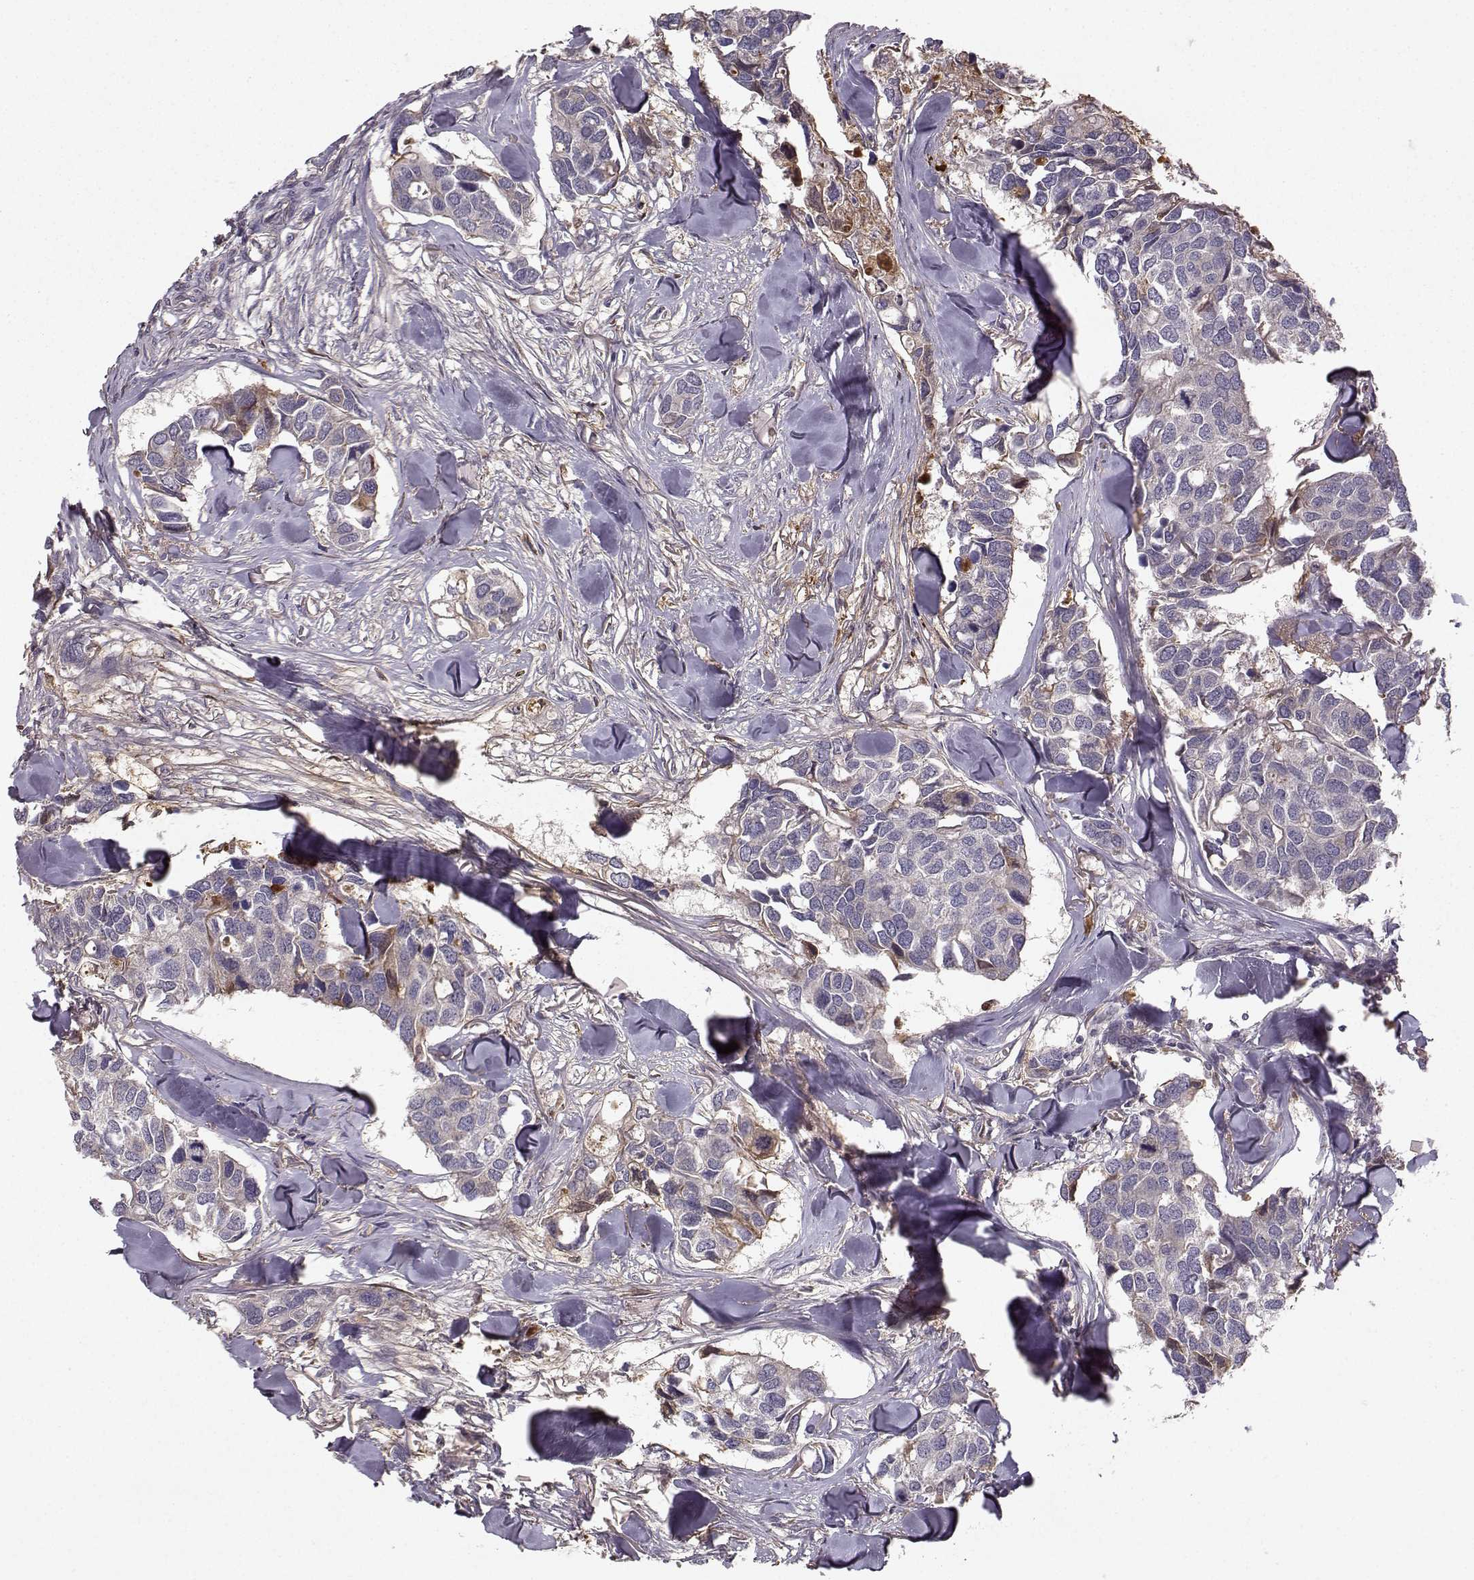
{"staining": {"intensity": "weak", "quantity": "<25%", "location": "cytoplasmic/membranous"}, "tissue": "breast cancer", "cell_type": "Tumor cells", "image_type": "cancer", "snomed": [{"axis": "morphology", "description": "Duct carcinoma"}, {"axis": "topography", "description": "Breast"}], "caption": "Immunohistochemistry (IHC) micrograph of neoplastic tissue: breast cancer stained with DAB (3,3'-diaminobenzidine) demonstrates no significant protein positivity in tumor cells.", "gene": "WNT6", "patient": {"sex": "female", "age": 83}}